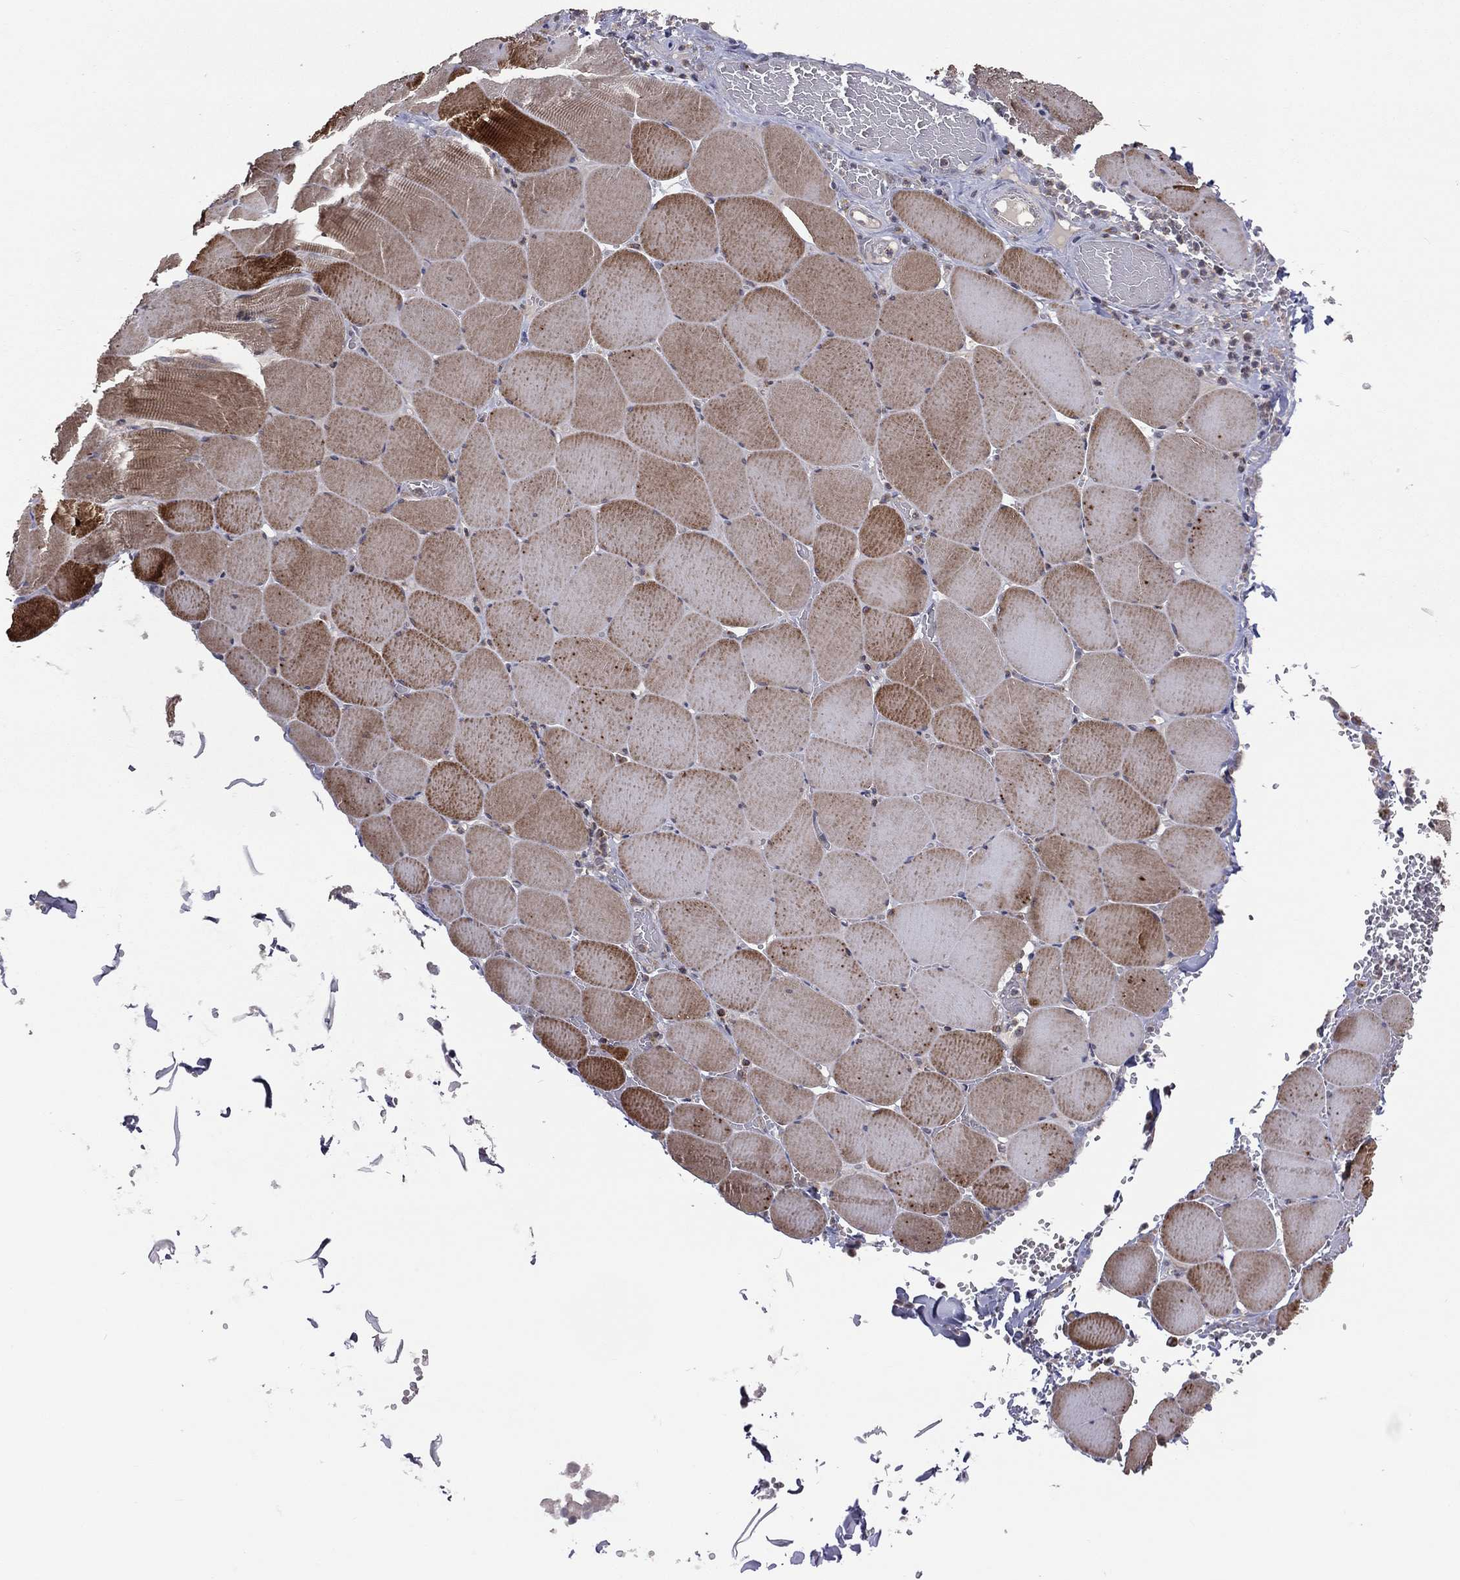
{"staining": {"intensity": "strong", "quantity": "25%-75%", "location": "cytoplasmic/membranous"}, "tissue": "skeletal muscle", "cell_type": "Myocytes", "image_type": "normal", "snomed": [{"axis": "morphology", "description": "Normal tissue, NOS"}, {"axis": "morphology", "description": "Malignant melanoma, Metastatic site"}, {"axis": "topography", "description": "Skeletal muscle"}], "caption": "Immunohistochemical staining of normal human skeletal muscle reveals 25%-75% levels of strong cytoplasmic/membranous protein expression in about 25%-75% of myocytes. The protein is stained brown, and the nuclei are stained in blue (DAB (3,3'-diaminobenzidine) IHC with brightfield microscopy, high magnification).", "gene": "STARD3", "patient": {"sex": "male", "age": 50}}